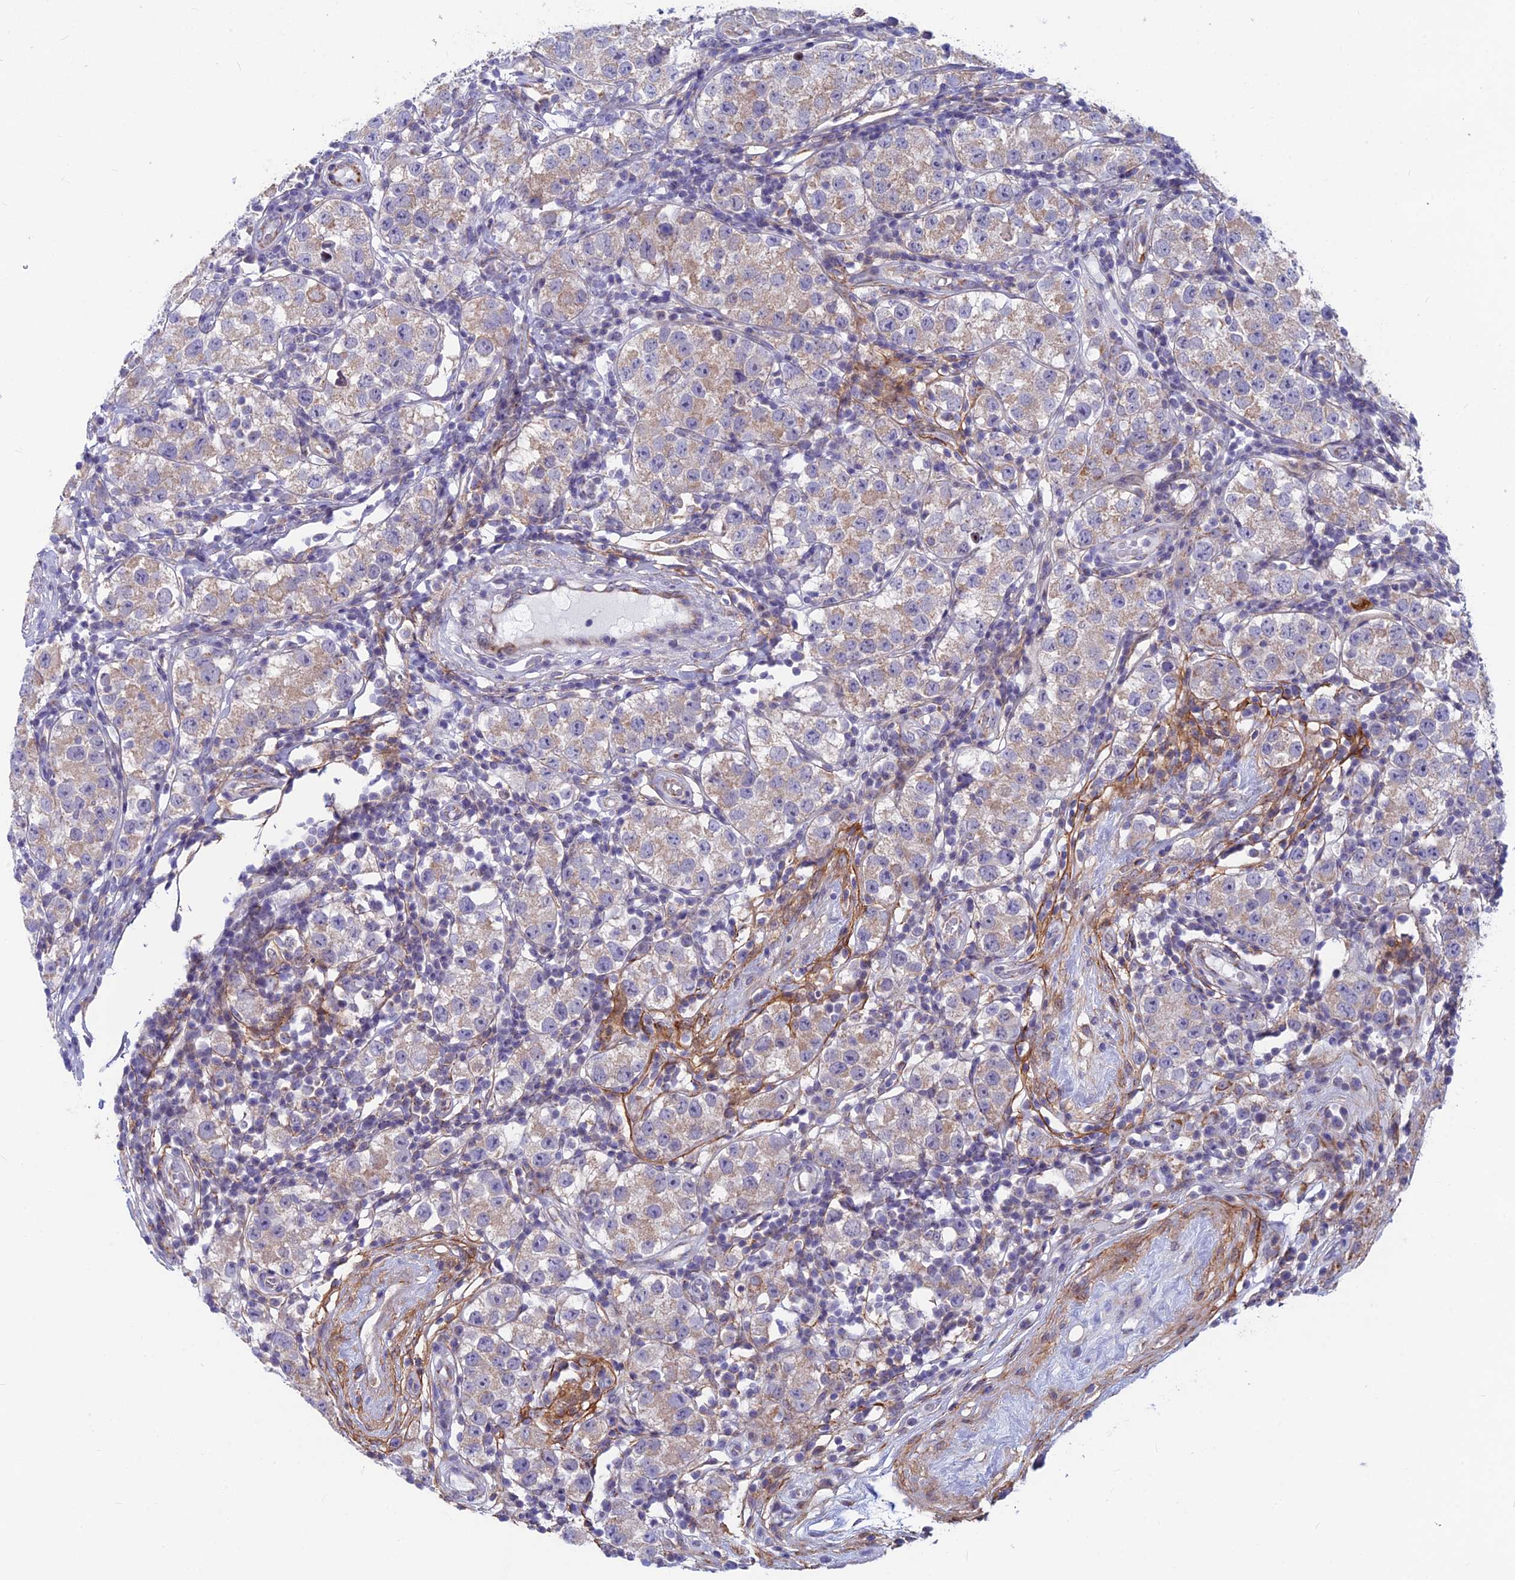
{"staining": {"intensity": "weak", "quantity": ">75%", "location": "cytoplasmic/membranous"}, "tissue": "testis cancer", "cell_type": "Tumor cells", "image_type": "cancer", "snomed": [{"axis": "morphology", "description": "Seminoma, NOS"}, {"axis": "topography", "description": "Testis"}], "caption": "Protein expression analysis of seminoma (testis) demonstrates weak cytoplasmic/membranous positivity in about >75% of tumor cells.", "gene": "PLAC9", "patient": {"sex": "male", "age": 34}}